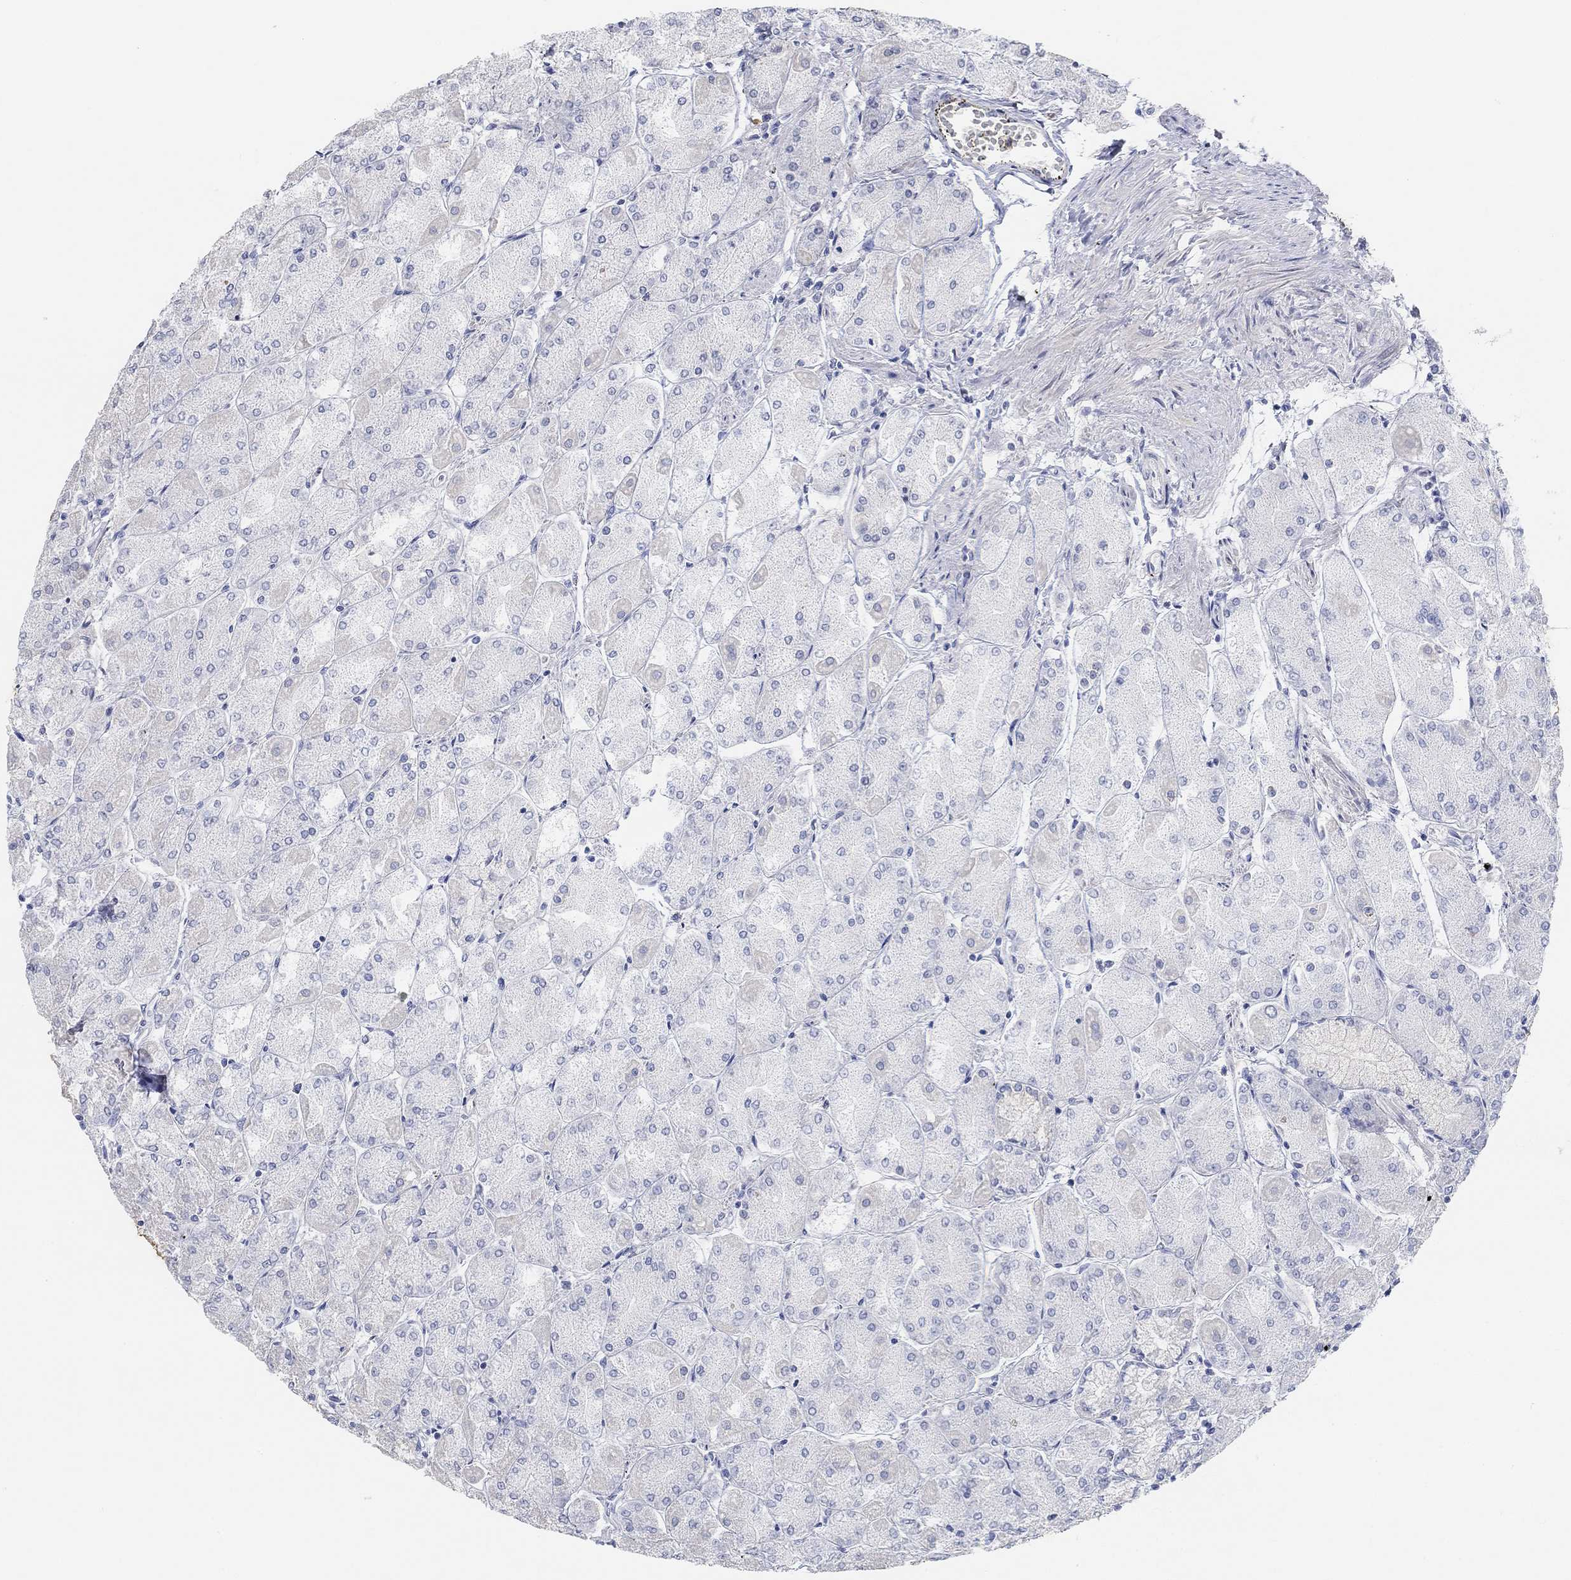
{"staining": {"intensity": "weak", "quantity": "25%-75%", "location": "cytoplasmic/membranous"}, "tissue": "stomach", "cell_type": "Glandular cells", "image_type": "normal", "snomed": [{"axis": "morphology", "description": "Normal tissue, NOS"}, {"axis": "topography", "description": "Stomach, upper"}], "caption": "The image displays staining of normal stomach, revealing weak cytoplasmic/membranous protein expression (brown color) within glandular cells. (DAB IHC, brown staining for protein, blue staining for nuclei).", "gene": "SNTG2", "patient": {"sex": "male", "age": 60}}